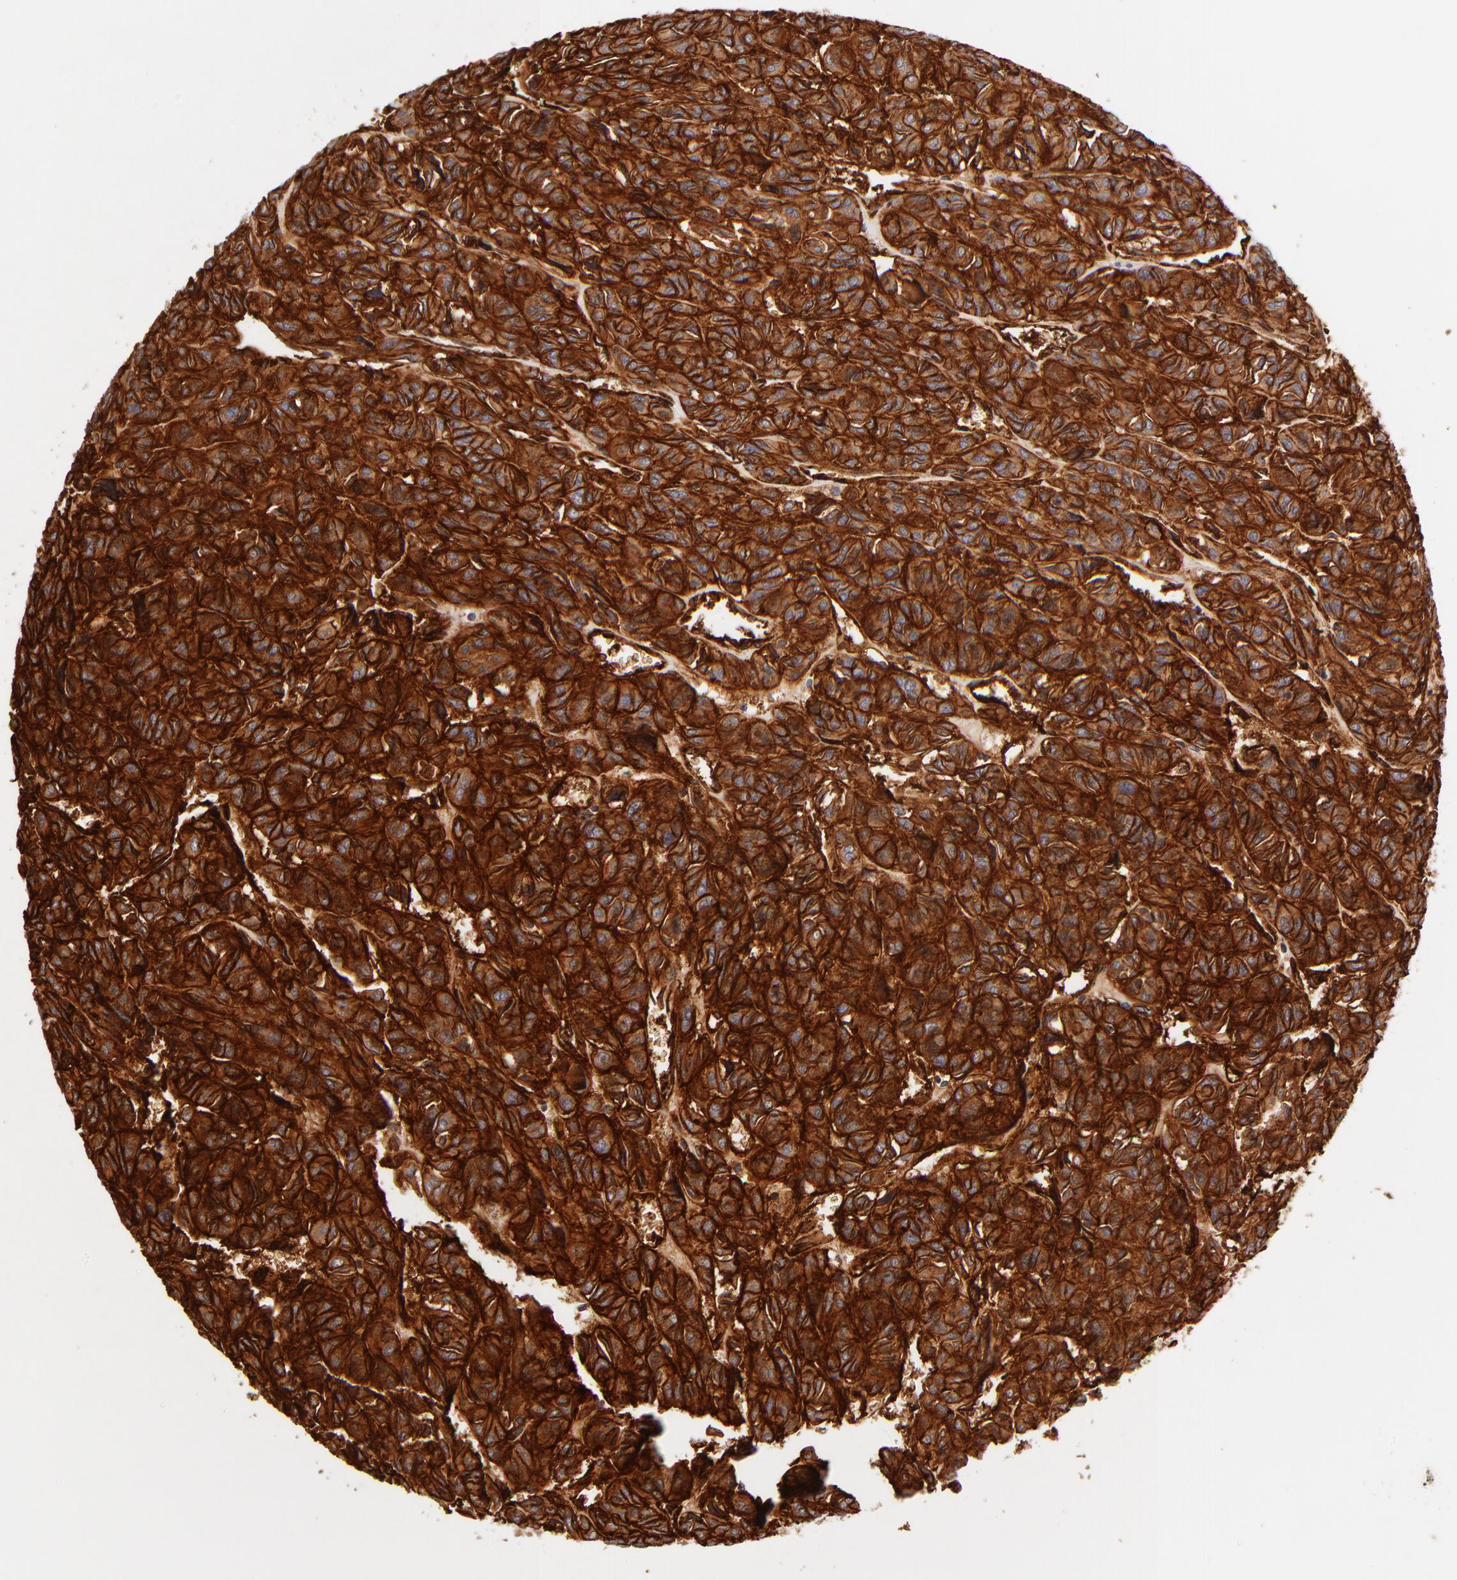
{"staining": {"intensity": "strong", "quantity": ">75%", "location": "cytoplasmic/membranous"}, "tissue": "thyroid cancer", "cell_type": "Tumor cells", "image_type": "cancer", "snomed": [{"axis": "morphology", "description": "Follicular adenoma carcinoma, NOS"}, {"axis": "topography", "description": "Thyroid gland"}], "caption": "Brown immunohistochemical staining in human thyroid cancer reveals strong cytoplasmic/membranous staining in approximately >75% of tumor cells. The staining was performed using DAB, with brown indicating positive protein expression. Nuclei are stained blue with hematoxylin.", "gene": "ITGB1", "patient": {"sex": "female", "age": 71}}